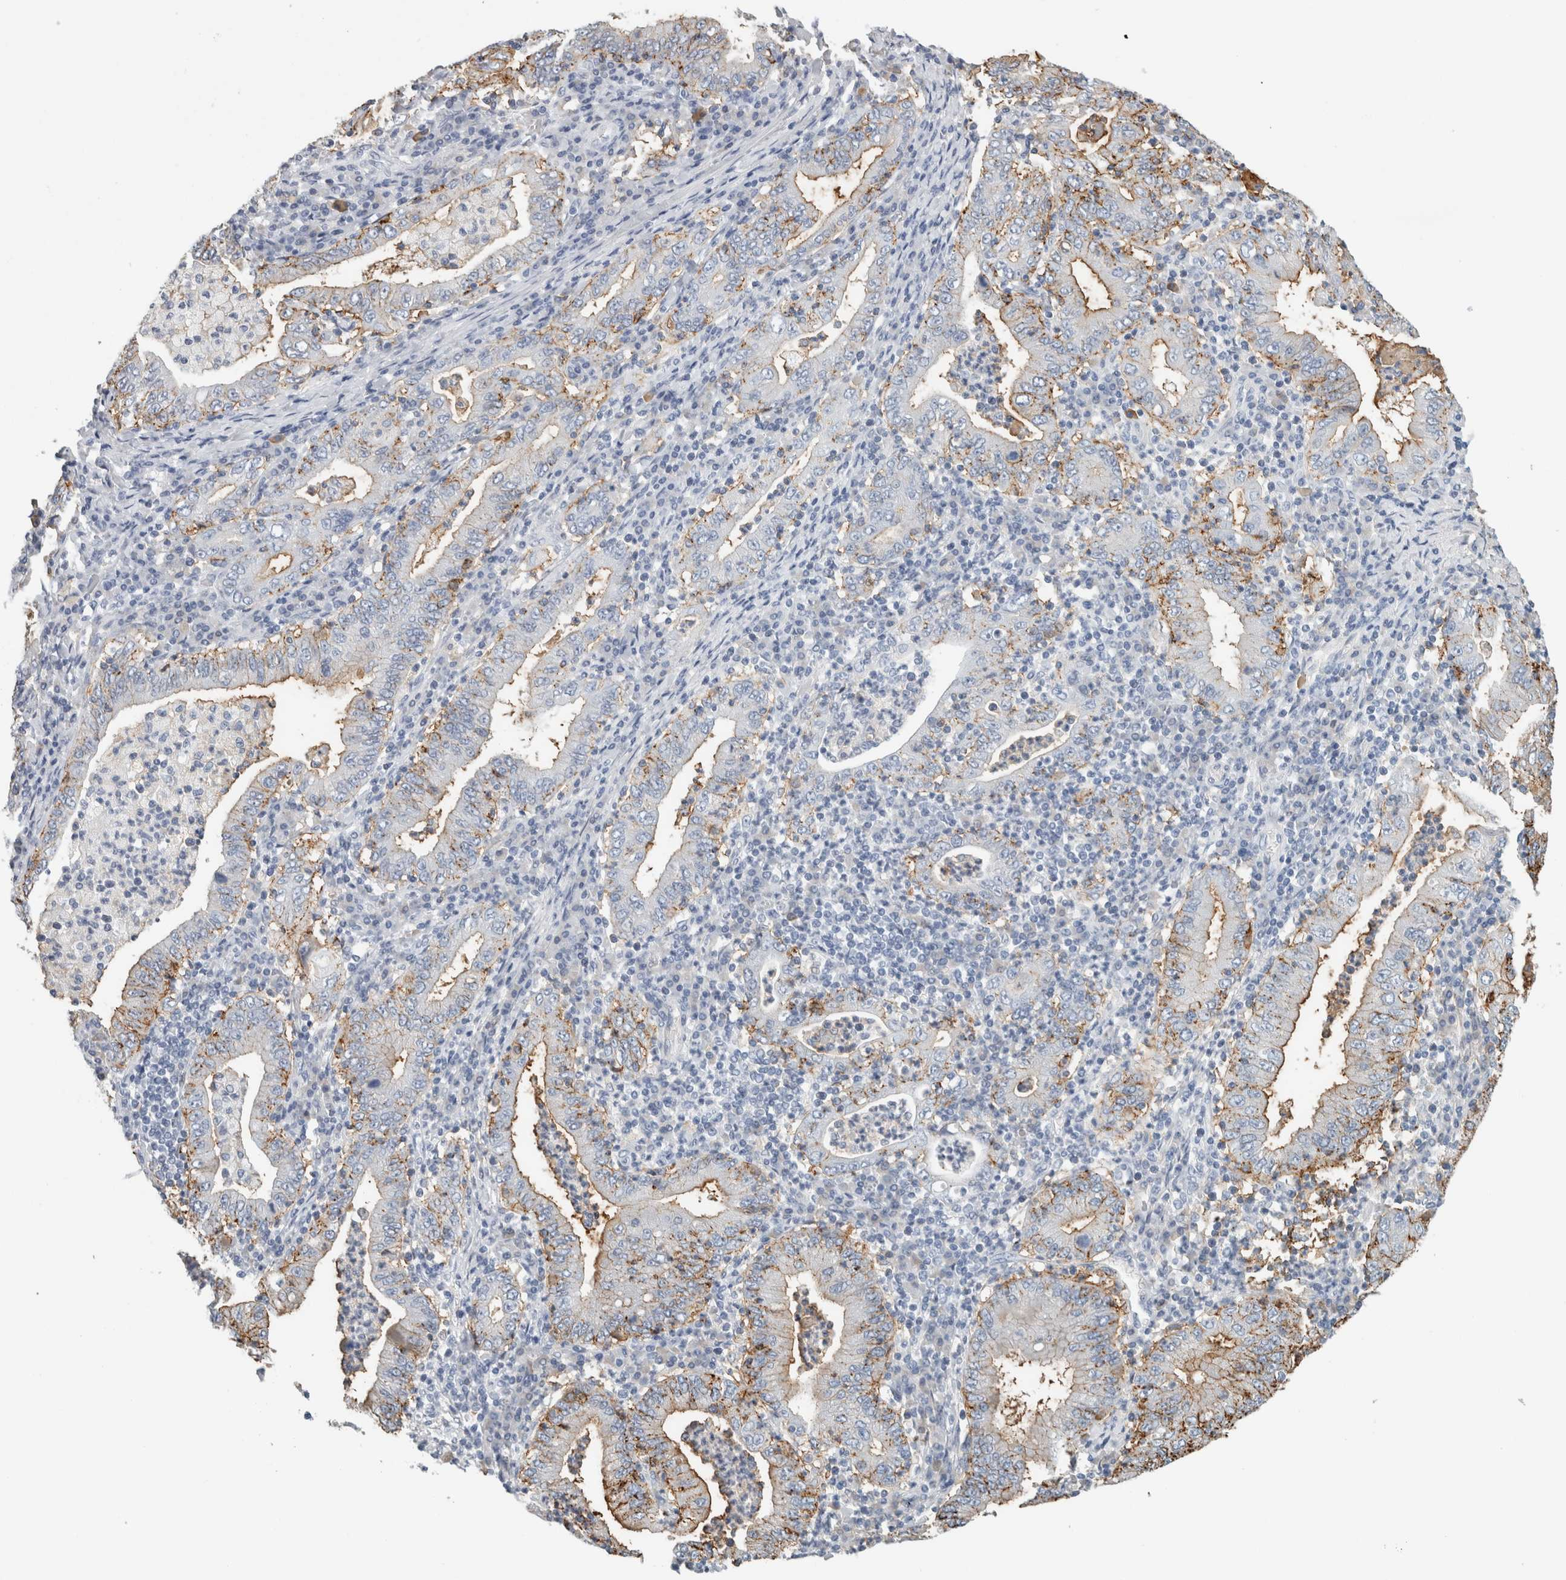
{"staining": {"intensity": "moderate", "quantity": "<25%", "location": "cytoplasmic/membranous"}, "tissue": "stomach cancer", "cell_type": "Tumor cells", "image_type": "cancer", "snomed": [{"axis": "morphology", "description": "Normal tissue, NOS"}, {"axis": "morphology", "description": "Adenocarcinoma, NOS"}, {"axis": "topography", "description": "Esophagus"}, {"axis": "topography", "description": "Stomach, upper"}, {"axis": "topography", "description": "Peripheral nerve tissue"}], "caption": "IHC photomicrograph of stomach cancer (adenocarcinoma) stained for a protein (brown), which exhibits low levels of moderate cytoplasmic/membranous expression in approximately <25% of tumor cells.", "gene": "TSPAN8", "patient": {"sex": "male", "age": 62}}